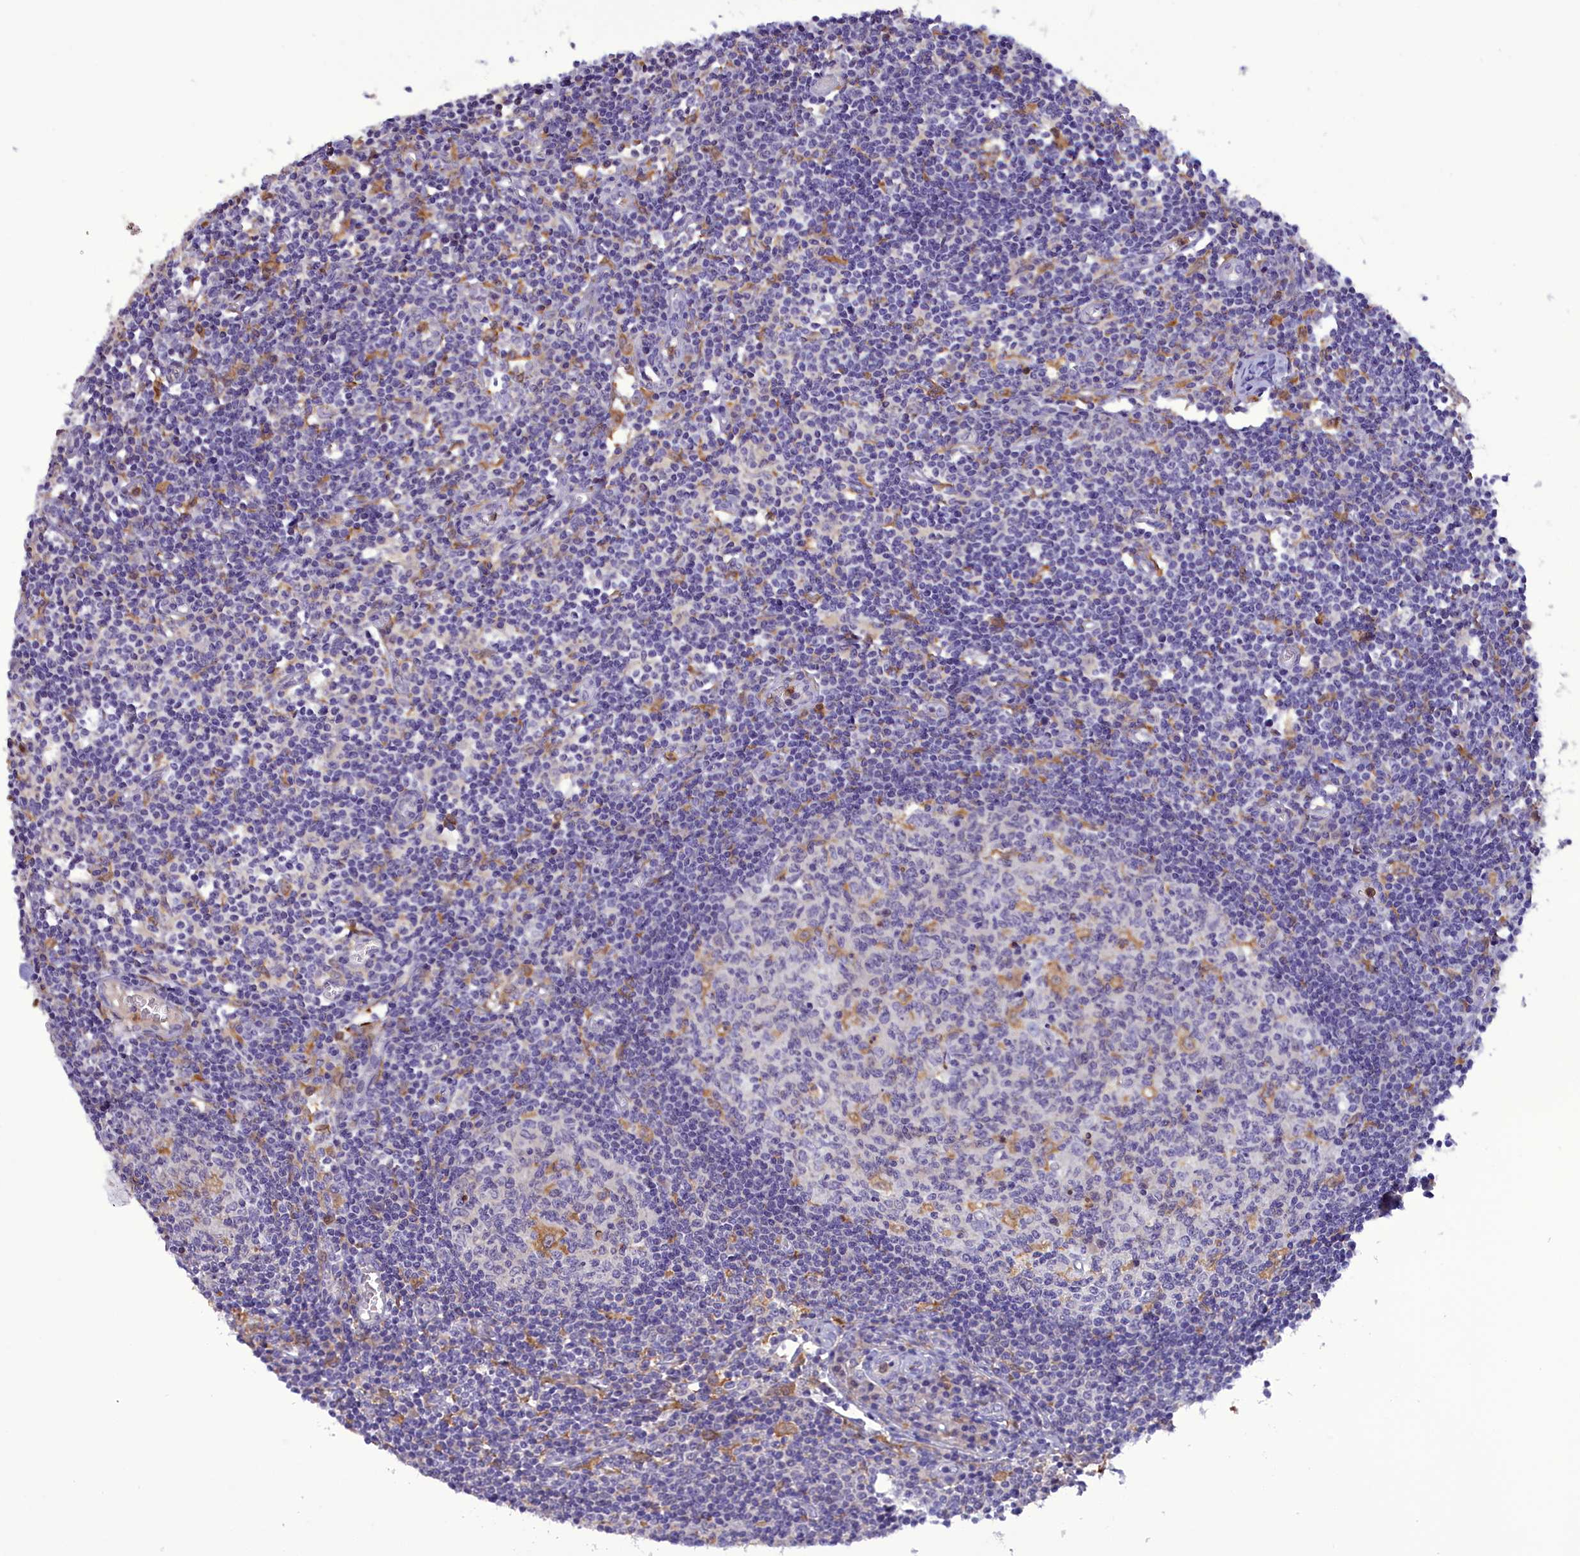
{"staining": {"intensity": "moderate", "quantity": "<25%", "location": "cytoplasmic/membranous"}, "tissue": "lymph node", "cell_type": "Germinal center cells", "image_type": "normal", "snomed": [{"axis": "morphology", "description": "Normal tissue, NOS"}, {"axis": "topography", "description": "Lymph node"}], "caption": "This micrograph exhibits IHC staining of normal human lymph node, with low moderate cytoplasmic/membranous expression in about <25% of germinal center cells.", "gene": "FAM149B1", "patient": {"sex": "female", "age": 55}}